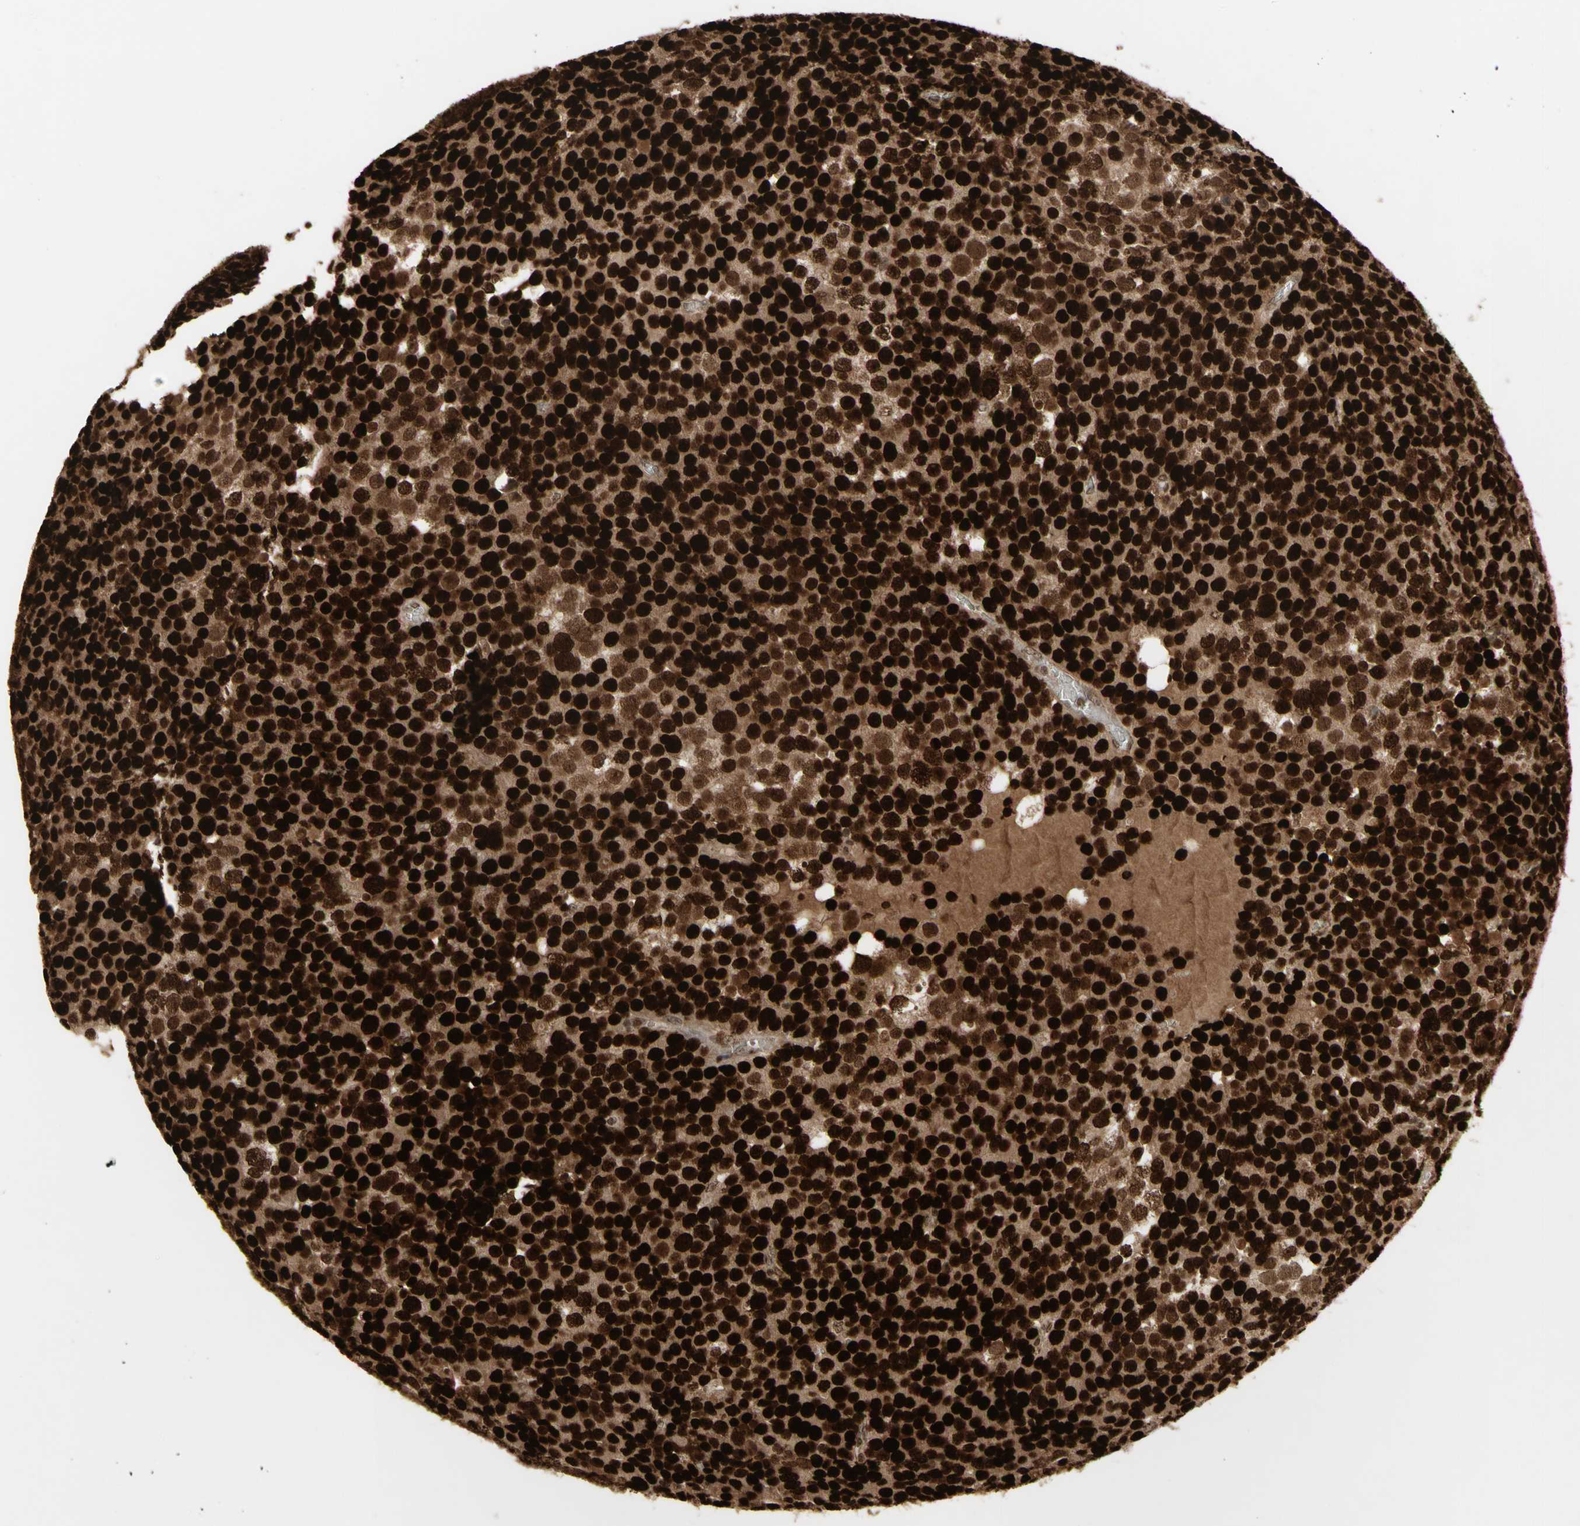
{"staining": {"intensity": "strong", "quantity": ">75%", "location": "cytoplasmic/membranous,nuclear"}, "tissue": "testis cancer", "cell_type": "Tumor cells", "image_type": "cancer", "snomed": [{"axis": "morphology", "description": "Seminoma, NOS"}, {"axis": "topography", "description": "Testis"}], "caption": "Immunohistochemical staining of human testis seminoma shows high levels of strong cytoplasmic/membranous and nuclear staining in approximately >75% of tumor cells.", "gene": "CBX1", "patient": {"sex": "male", "age": 71}}